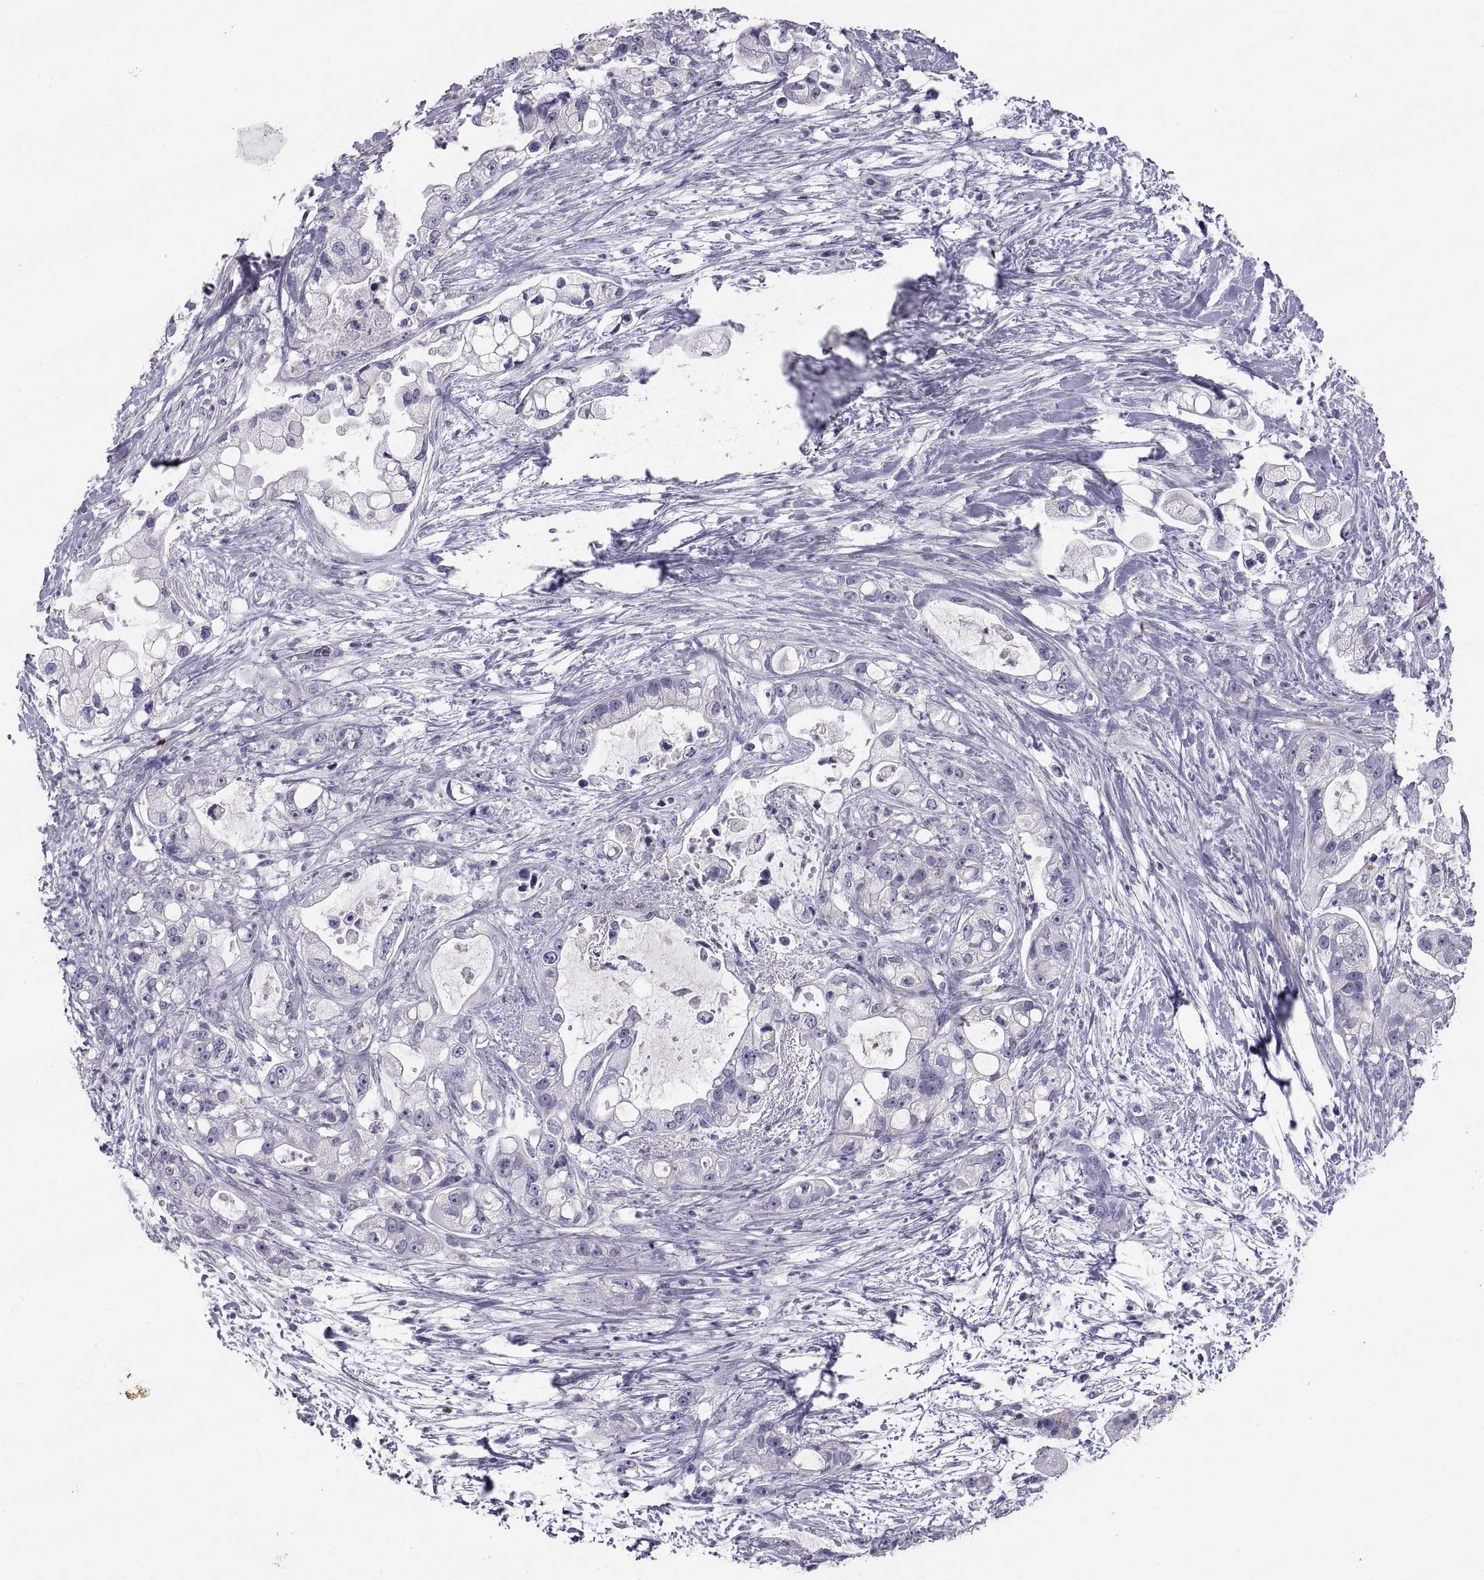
{"staining": {"intensity": "negative", "quantity": "none", "location": "none"}, "tissue": "pancreatic cancer", "cell_type": "Tumor cells", "image_type": "cancer", "snomed": [{"axis": "morphology", "description": "Adenocarcinoma, NOS"}, {"axis": "topography", "description": "Pancreas"}], "caption": "IHC of pancreatic adenocarcinoma displays no staining in tumor cells.", "gene": "IGSF1", "patient": {"sex": "female", "age": 69}}